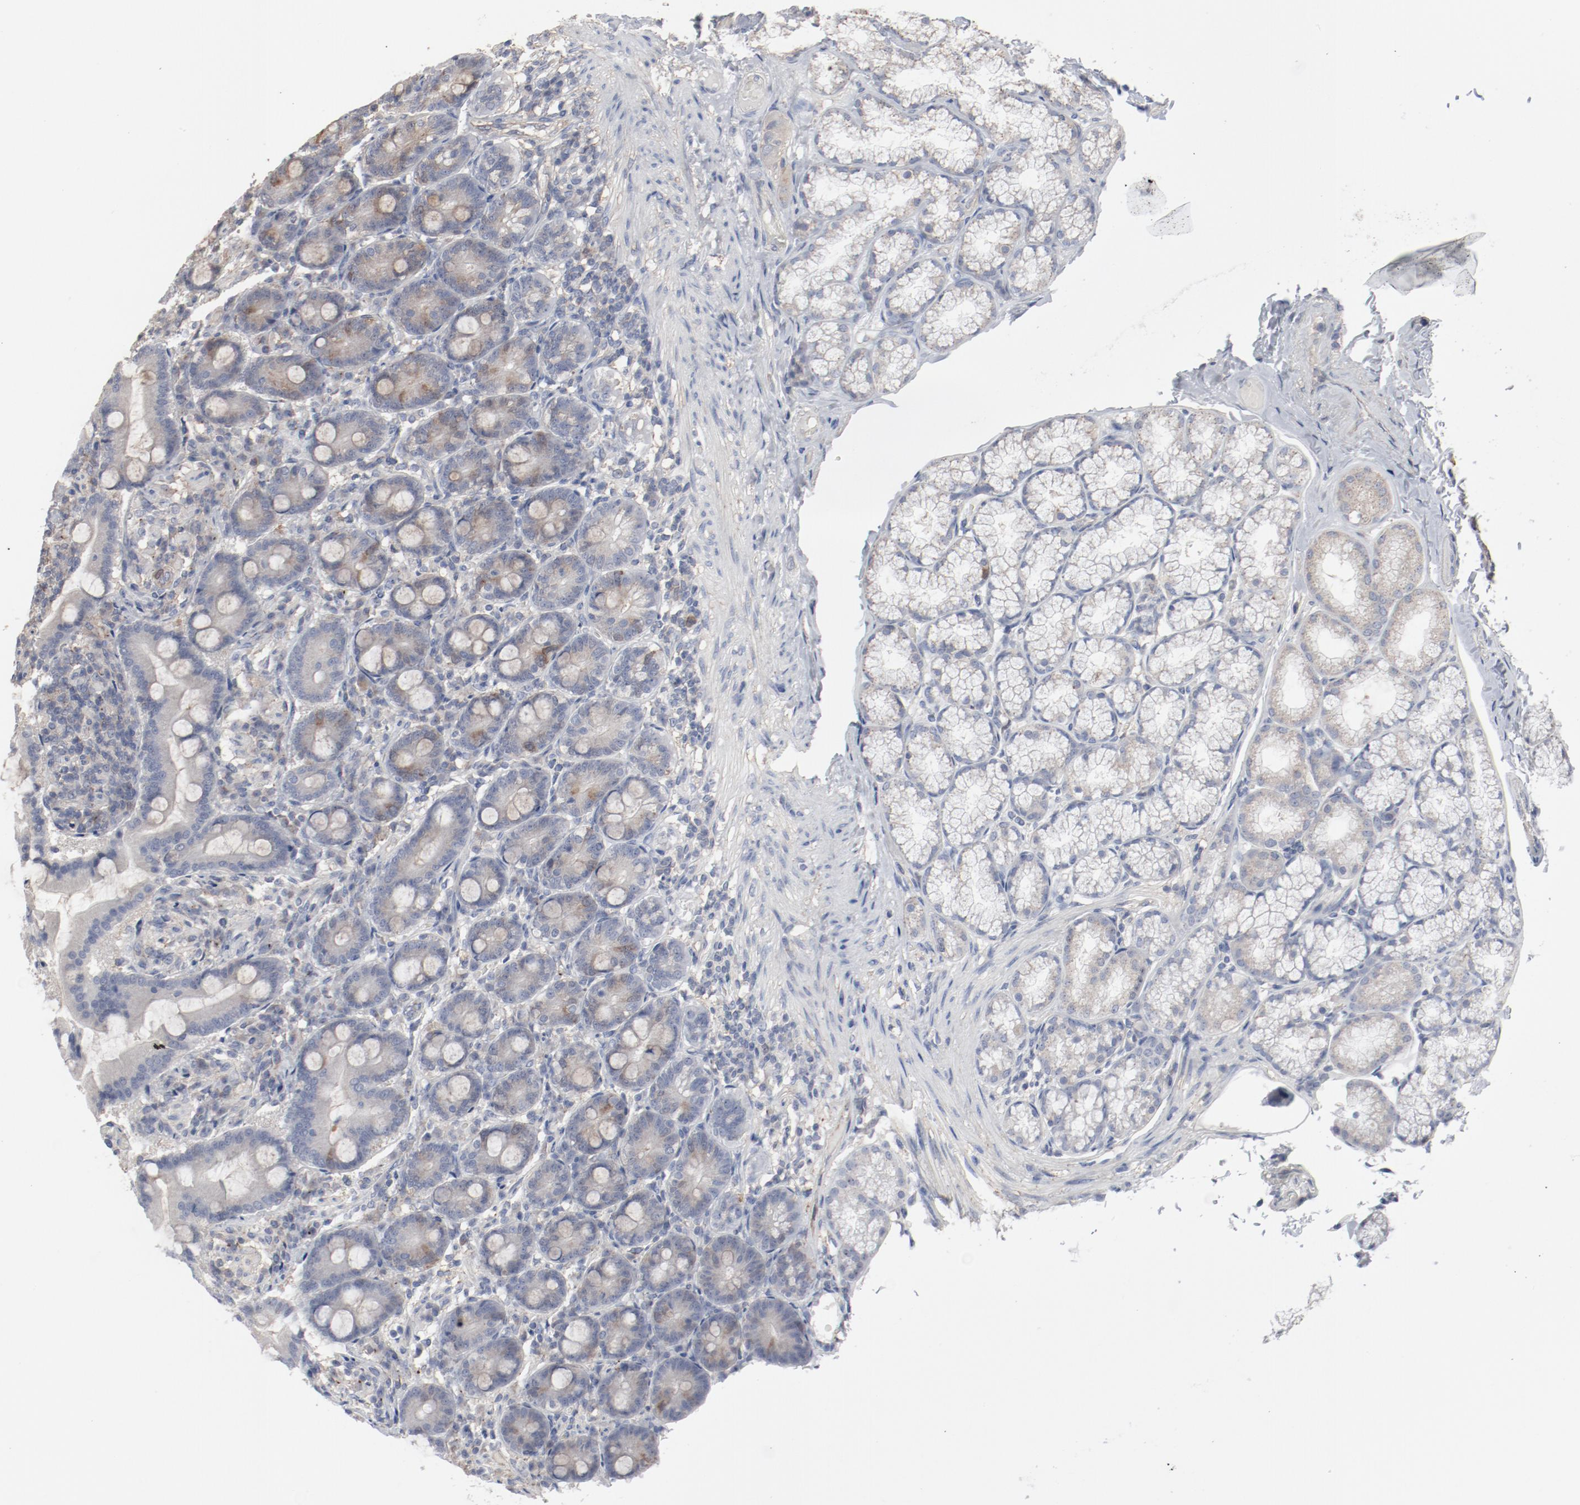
{"staining": {"intensity": "moderate", "quantity": "25%-75%", "location": "cytoplasmic/membranous"}, "tissue": "duodenum", "cell_type": "Glandular cells", "image_type": "normal", "snomed": [{"axis": "morphology", "description": "Normal tissue, NOS"}, {"axis": "topography", "description": "Duodenum"}], "caption": "IHC (DAB) staining of normal duodenum reveals moderate cytoplasmic/membranous protein positivity in approximately 25%-75% of glandular cells.", "gene": "CDK1", "patient": {"sex": "female", "age": 64}}